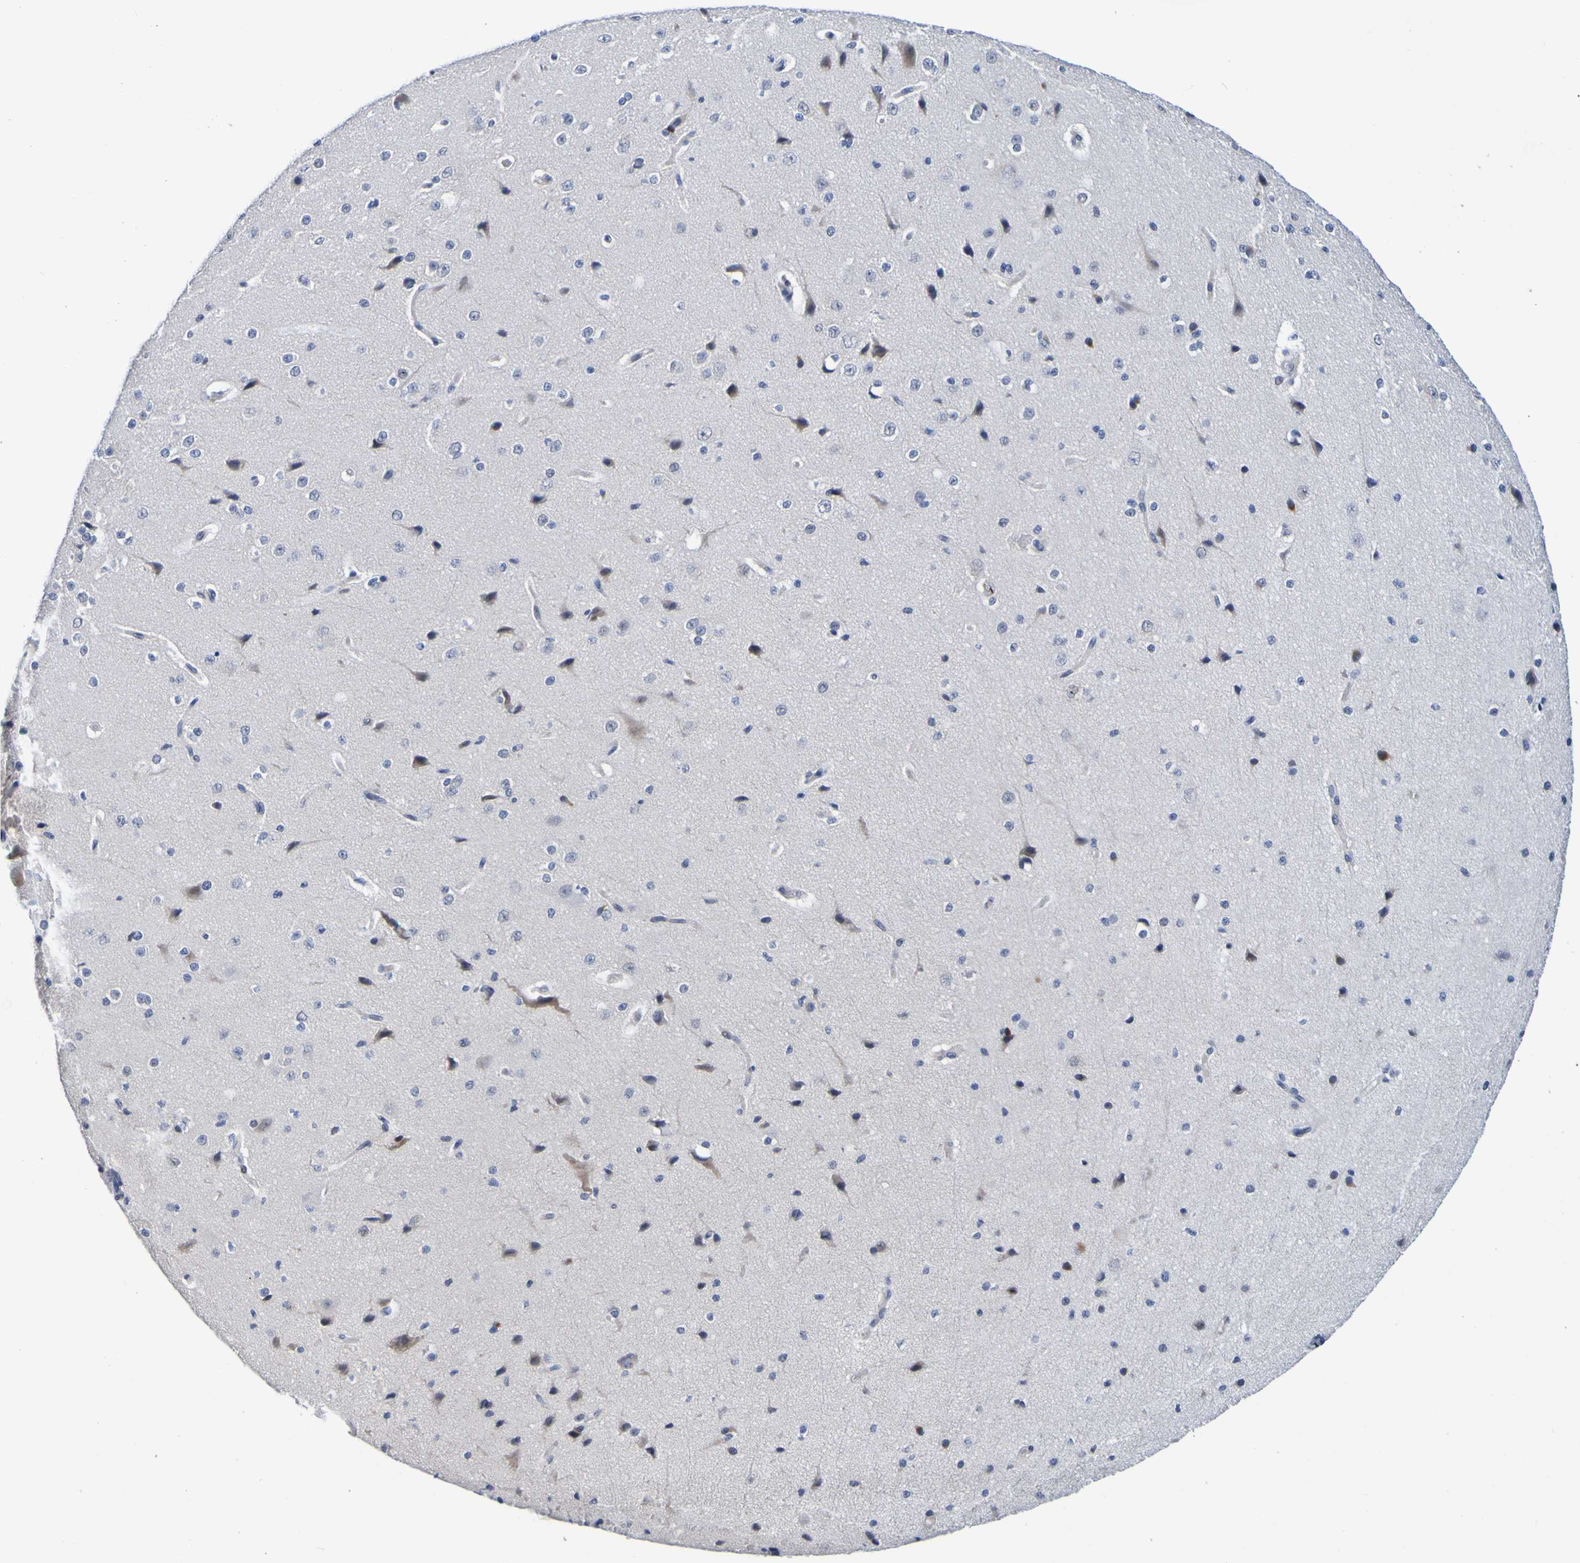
{"staining": {"intensity": "negative", "quantity": "none", "location": "none"}, "tissue": "cerebral cortex", "cell_type": "Endothelial cells", "image_type": "normal", "snomed": [{"axis": "morphology", "description": "Normal tissue, NOS"}, {"axis": "morphology", "description": "Developmental malformation"}, {"axis": "topography", "description": "Cerebral cortex"}], "caption": "IHC image of normal cerebral cortex stained for a protein (brown), which reveals no staining in endothelial cells. Brightfield microscopy of immunohistochemistry stained with DAB (brown) and hematoxylin (blue), captured at high magnification.", "gene": "VMA21", "patient": {"sex": "female", "age": 30}}